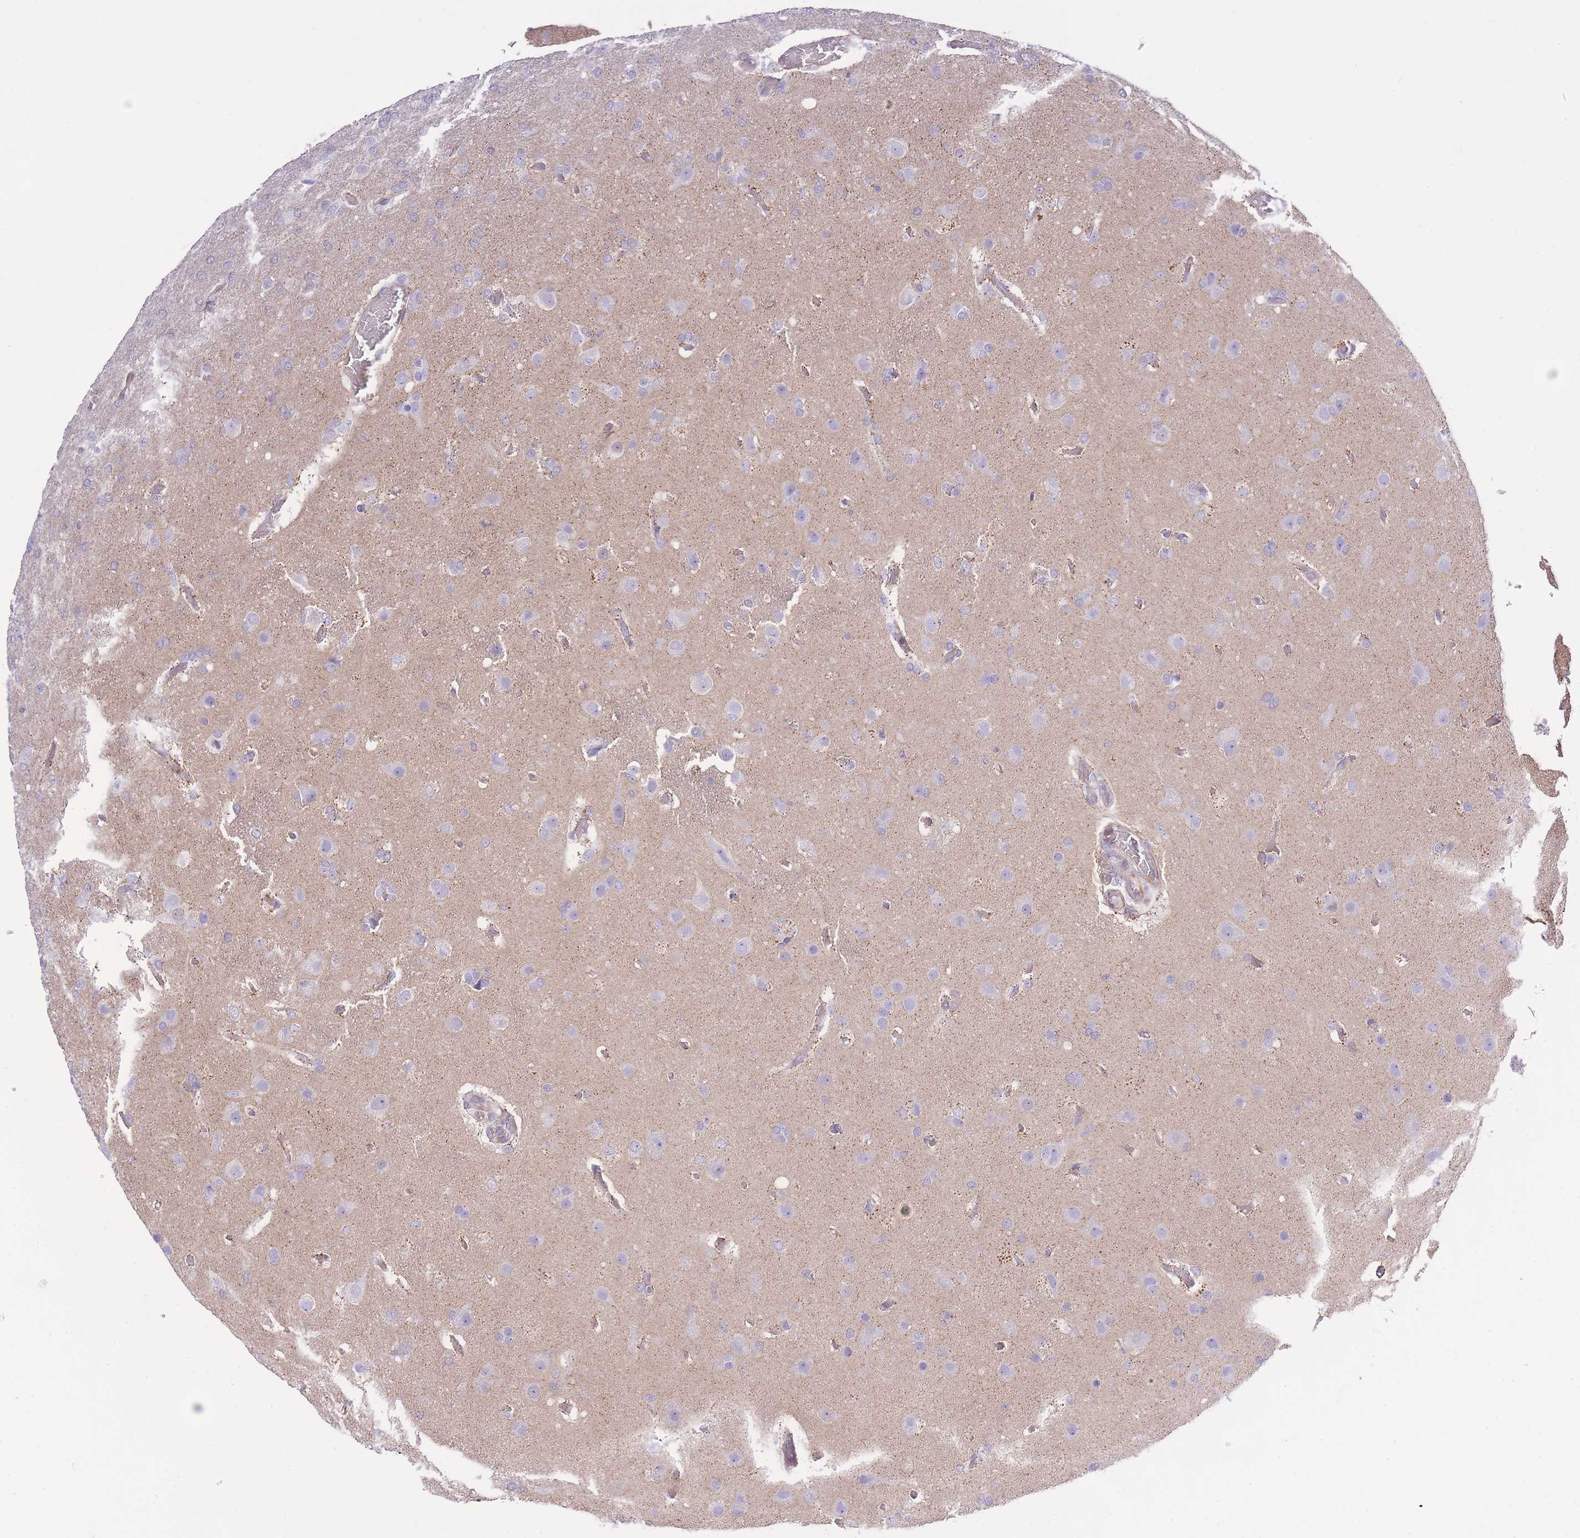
{"staining": {"intensity": "negative", "quantity": "none", "location": "none"}, "tissue": "glioma", "cell_type": "Tumor cells", "image_type": "cancer", "snomed": [{"axis": "morphology", "description": "Glioma, malignant, High grade"}, {"axis": "topography", "description": "Brain"}], "caption": "Glioma was stained to show a protein in brown. There is no significant staining in tumor cells.", "gene": "MEIOSIN", "patient": {"sex": "female", "age": 74}}